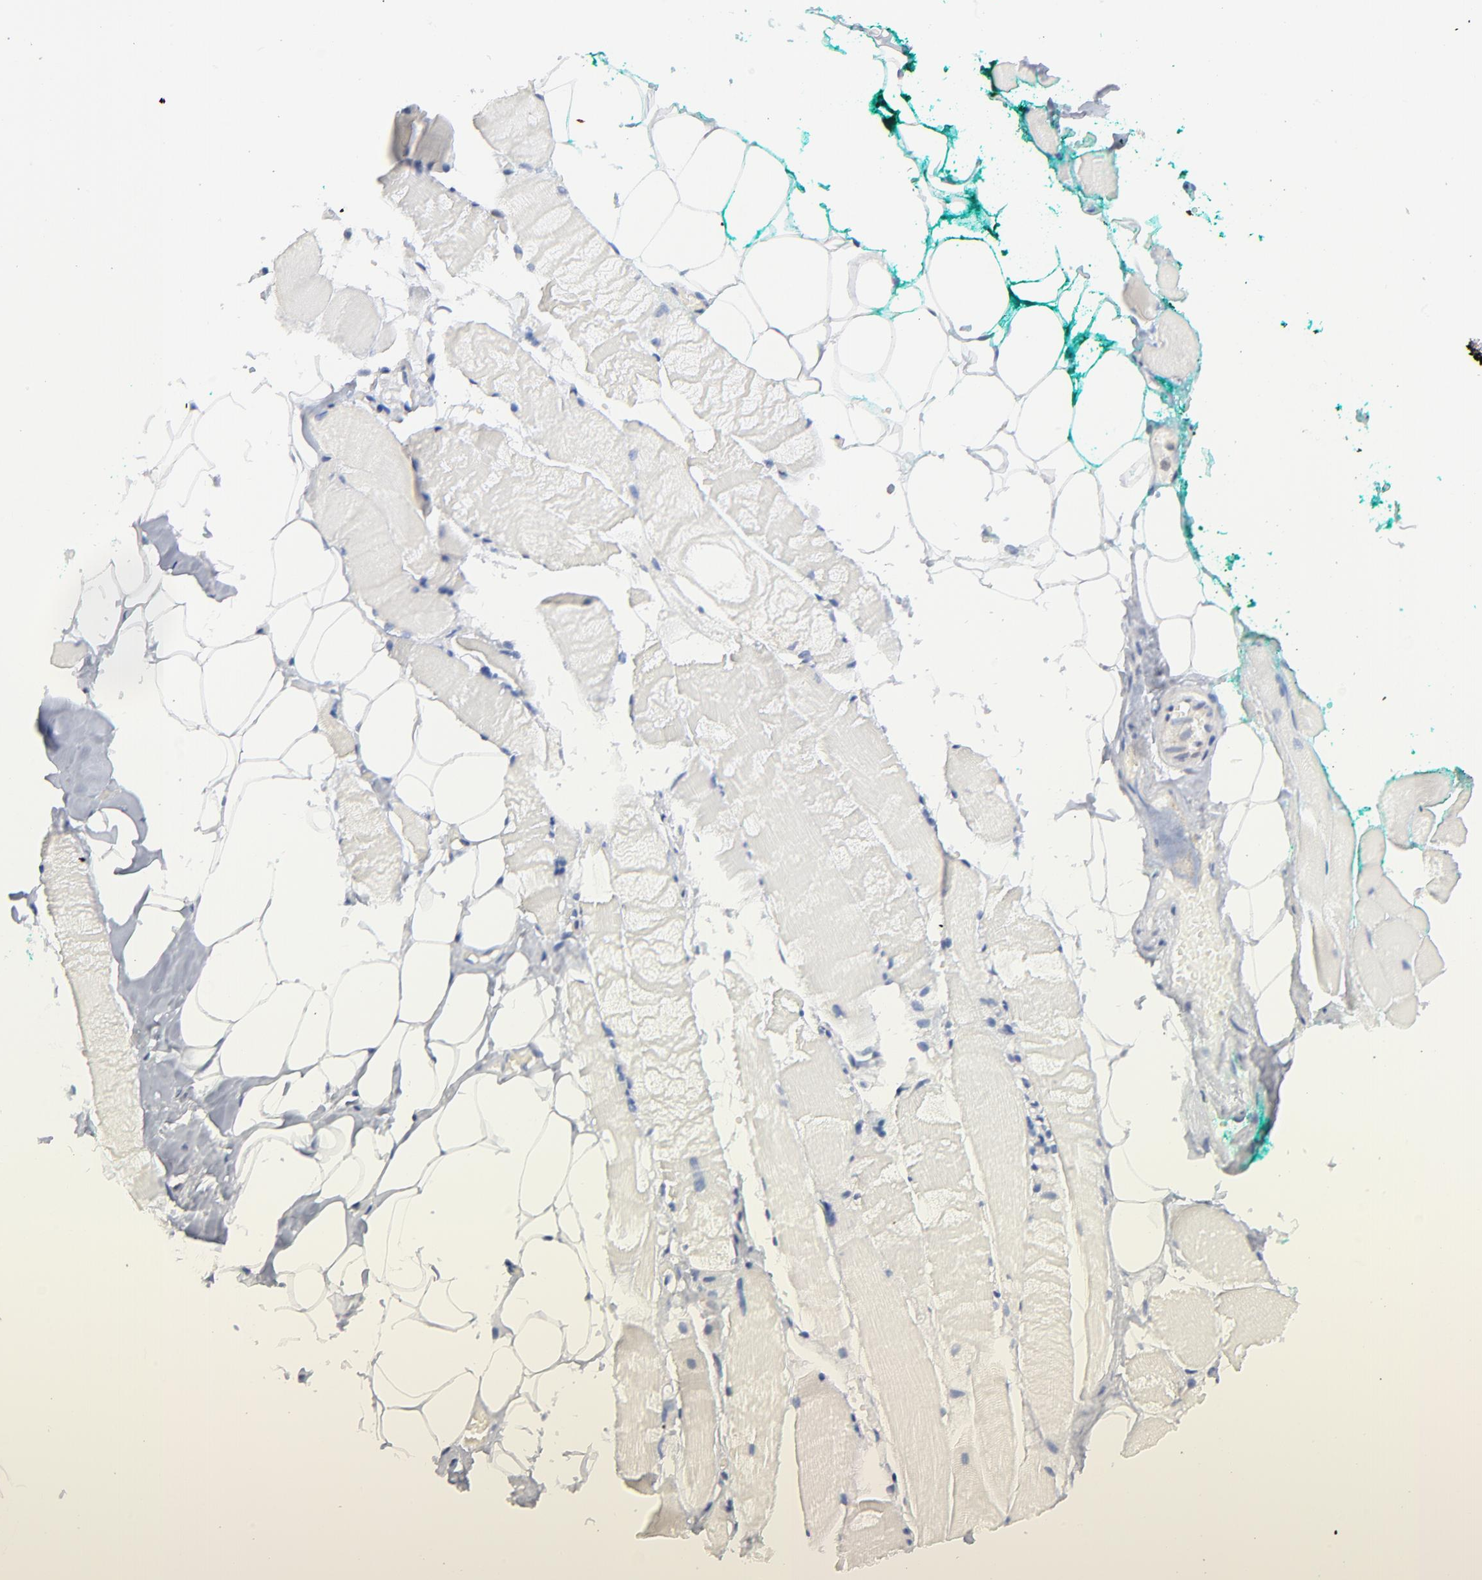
{"staining": {"intensity": "negative", "quantity": "none", "location": "none"}, "tissue": "skeletal muscle", "cell_type": "Myocytes", "image_type": "normal", "snomed": [{"axis": "morphology", "description": "Normal tissue, NOS"}, {"axis": "topography", "description": "Skeletal muscle"}, {"axis": "topography", "description": "Peripheral nerve tissue"}], "caption": "Image shows no protein staining in myocytes of benign skeletal muscle.", "gene": "CAB39L", "patient": {"sex": "female", "age": 84}}